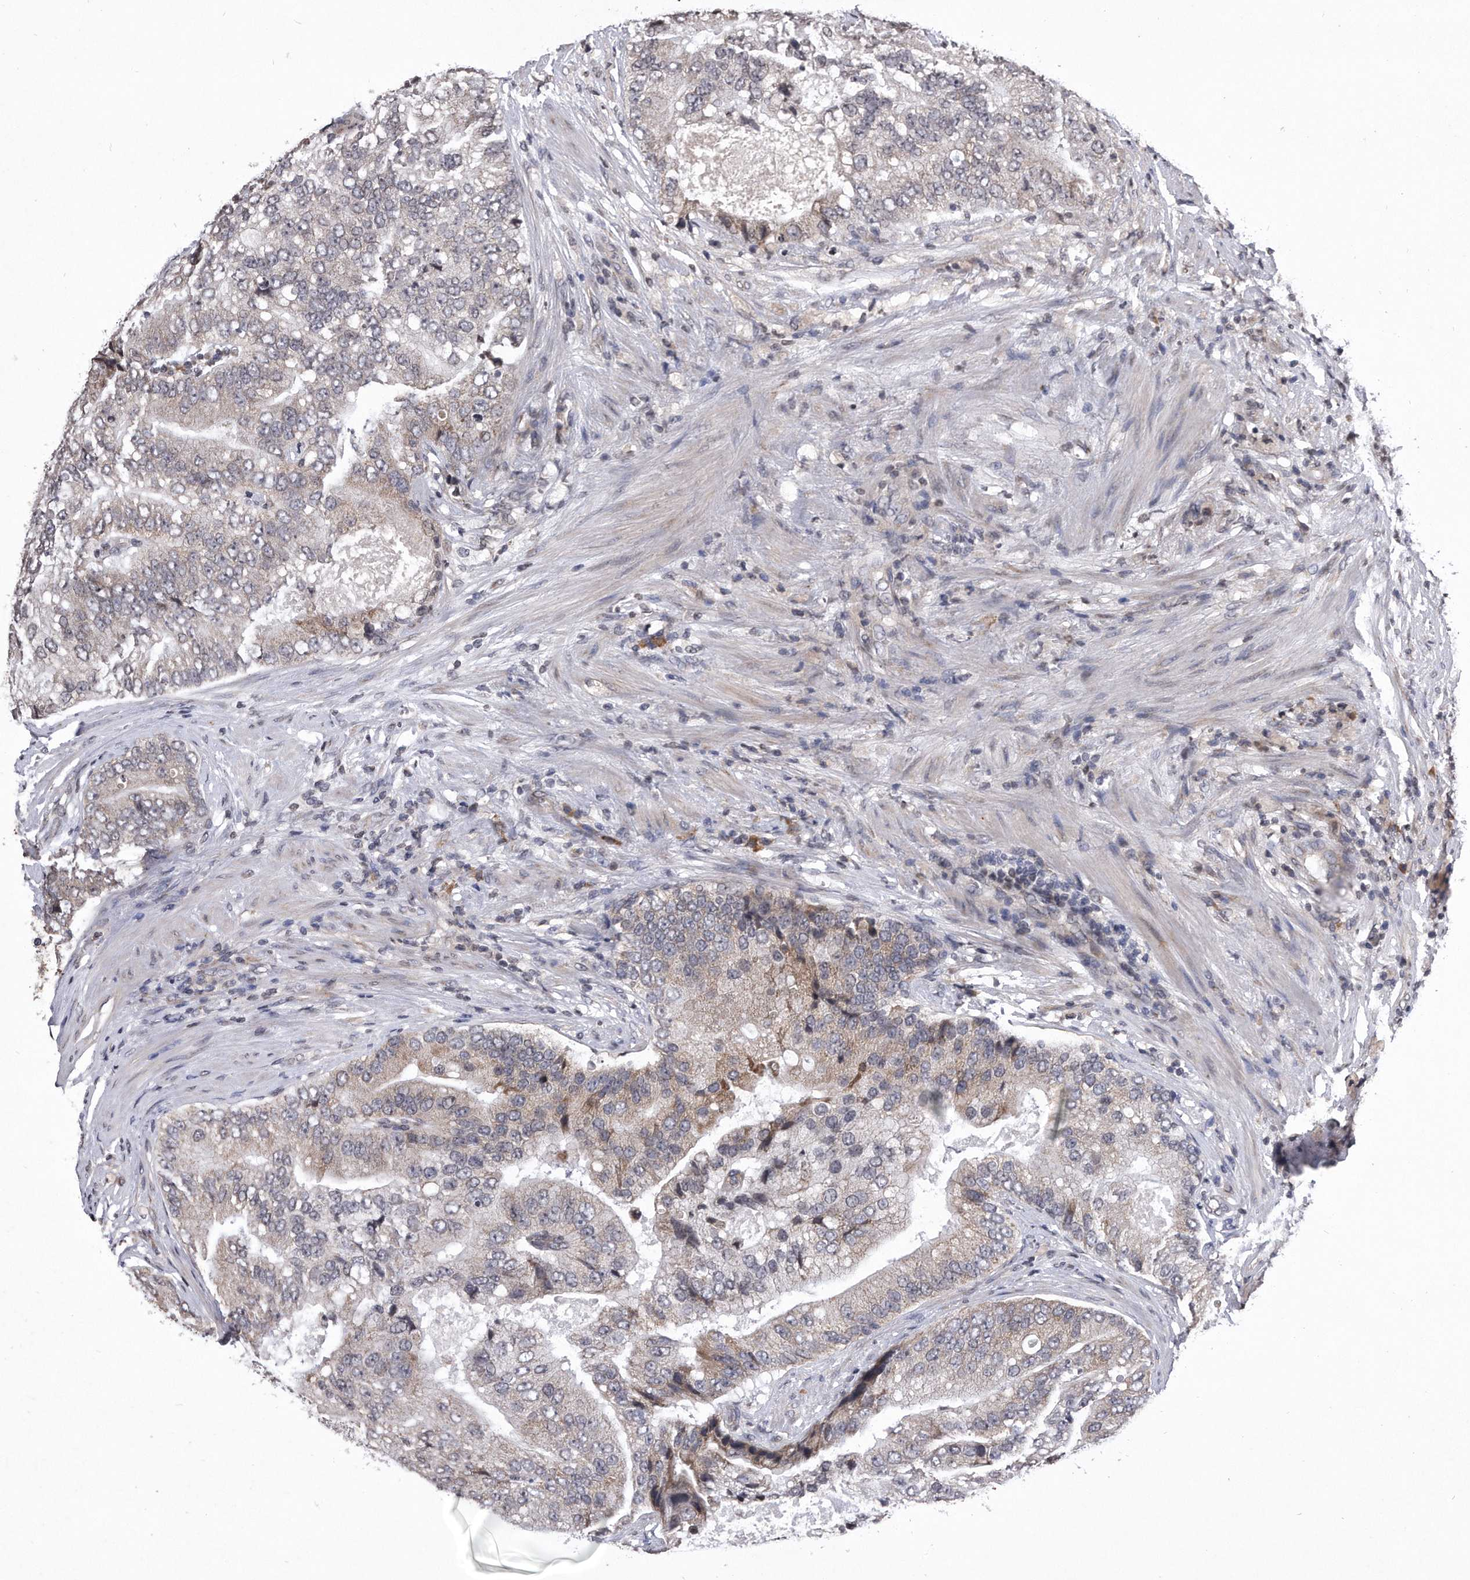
{"staining": {"intensity": "weak", "quantity": "<25%", "location": "cytoplasmic/membranous"}, "tissue": "prostate cancer", "cell_type": "Tumor cells", "image_type": "cancer", "snomed": [{"axis": "morphology", "description": "Adenocarcinoma, High grade"}, {"axis": "topography", "description": "Prostate"}], "caption": "IHC of high-grade adenocarcinoma (prostate) exhibits no staining in tumor cells.", "gene": "DAB1", "patient": {"sex": "male", "age": 70}}